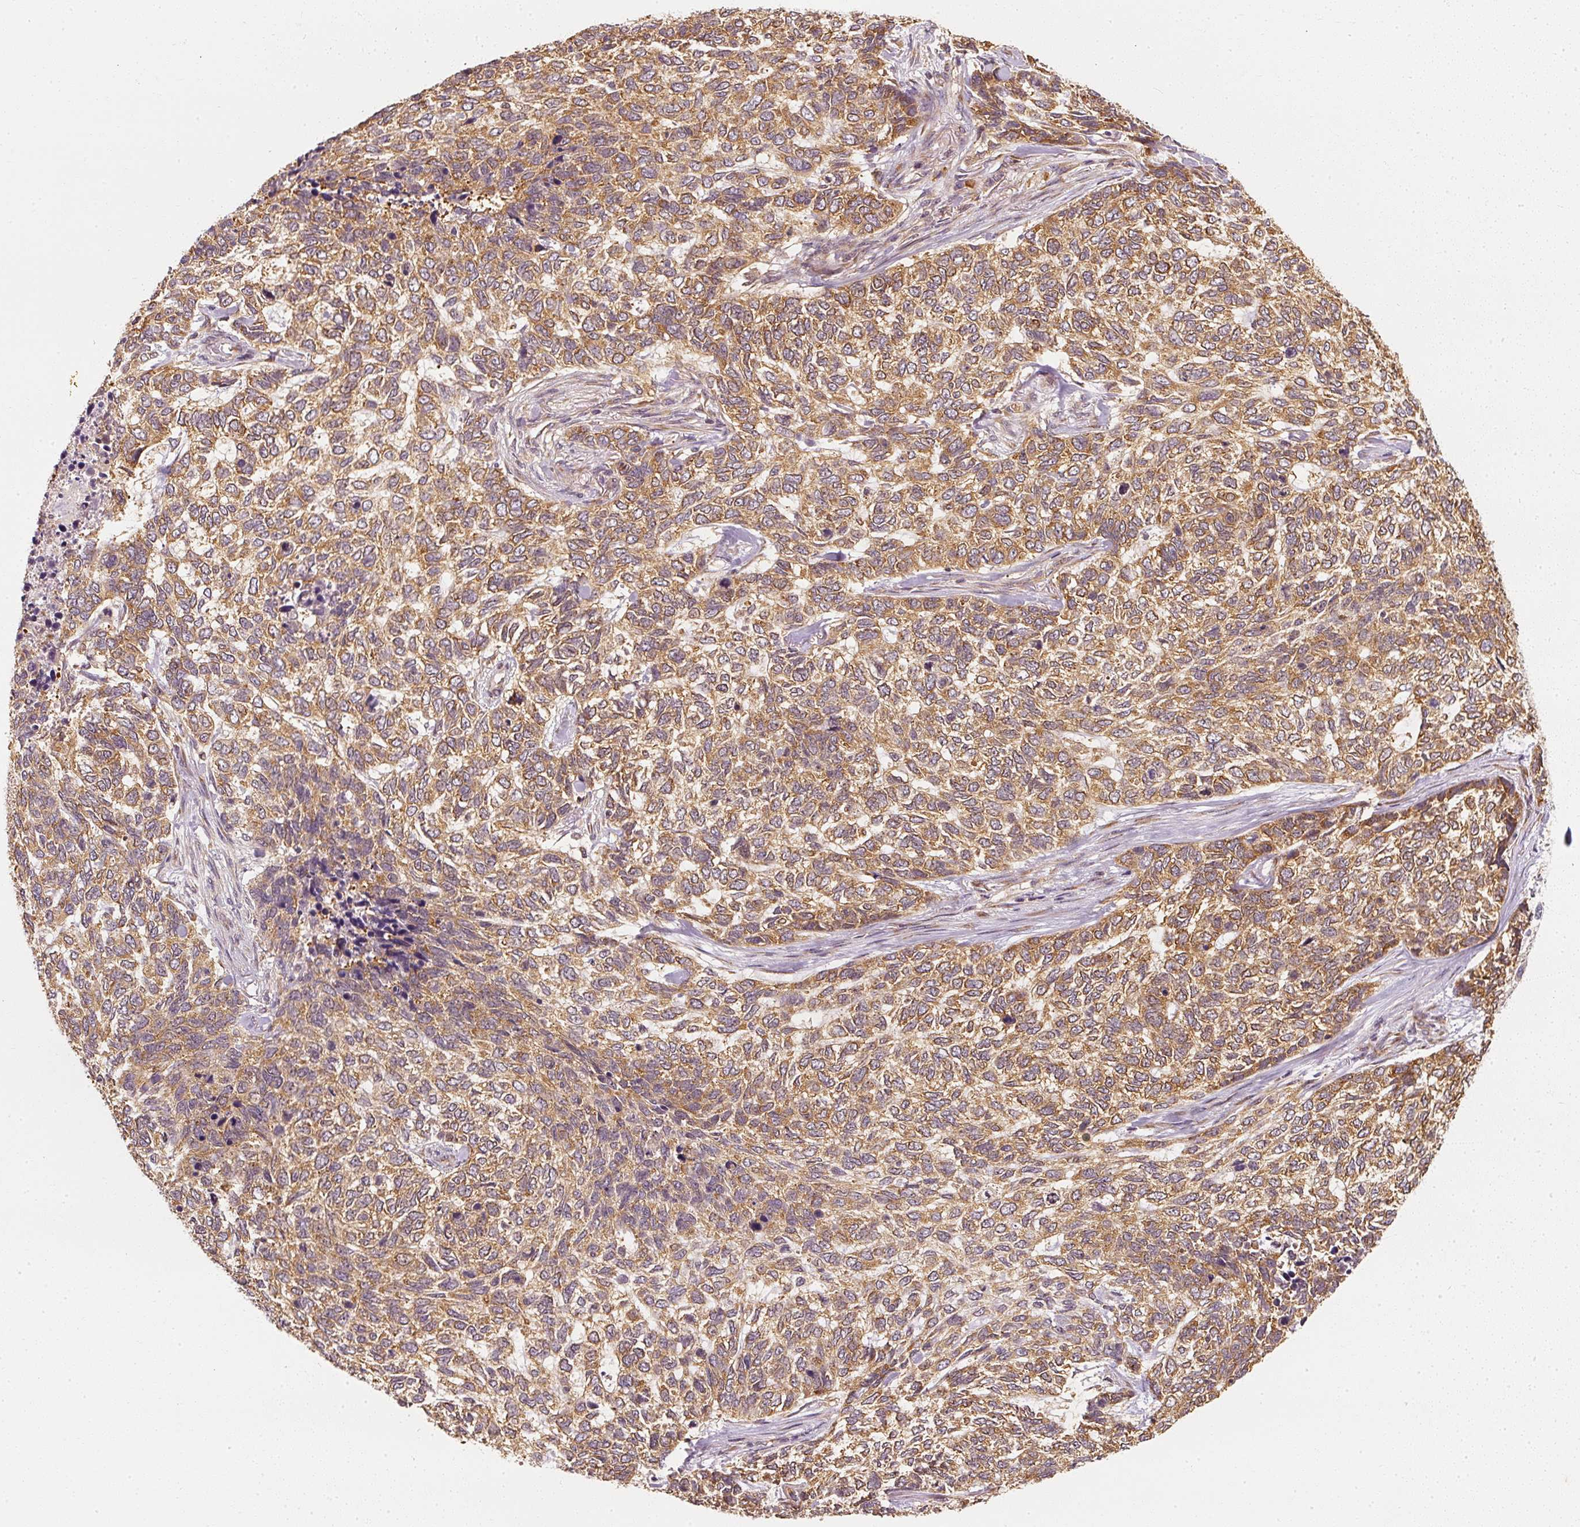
{"staining": {"intensity": "moderate", "quantity": ">75%", "location": "cytoplasmic/membranous"}, "tissue": "skin cancer", "cell_type": "Tumor cells", "image_type": "cancer", "snomed": [{"axis": "morphology", "description": "Basal cell carcinoma"}, {"axis": "topography", "description": "Skin"}], "caption": "There is medium levels of moderate cytoplasmic/membranous positivity in tumor cells of basal cell carcinoma (skin), as demonstrated by immunohistochemical staining (brown color).", "gene": "EEF1A2", "patient": {"sex": "female", "age": 65}}